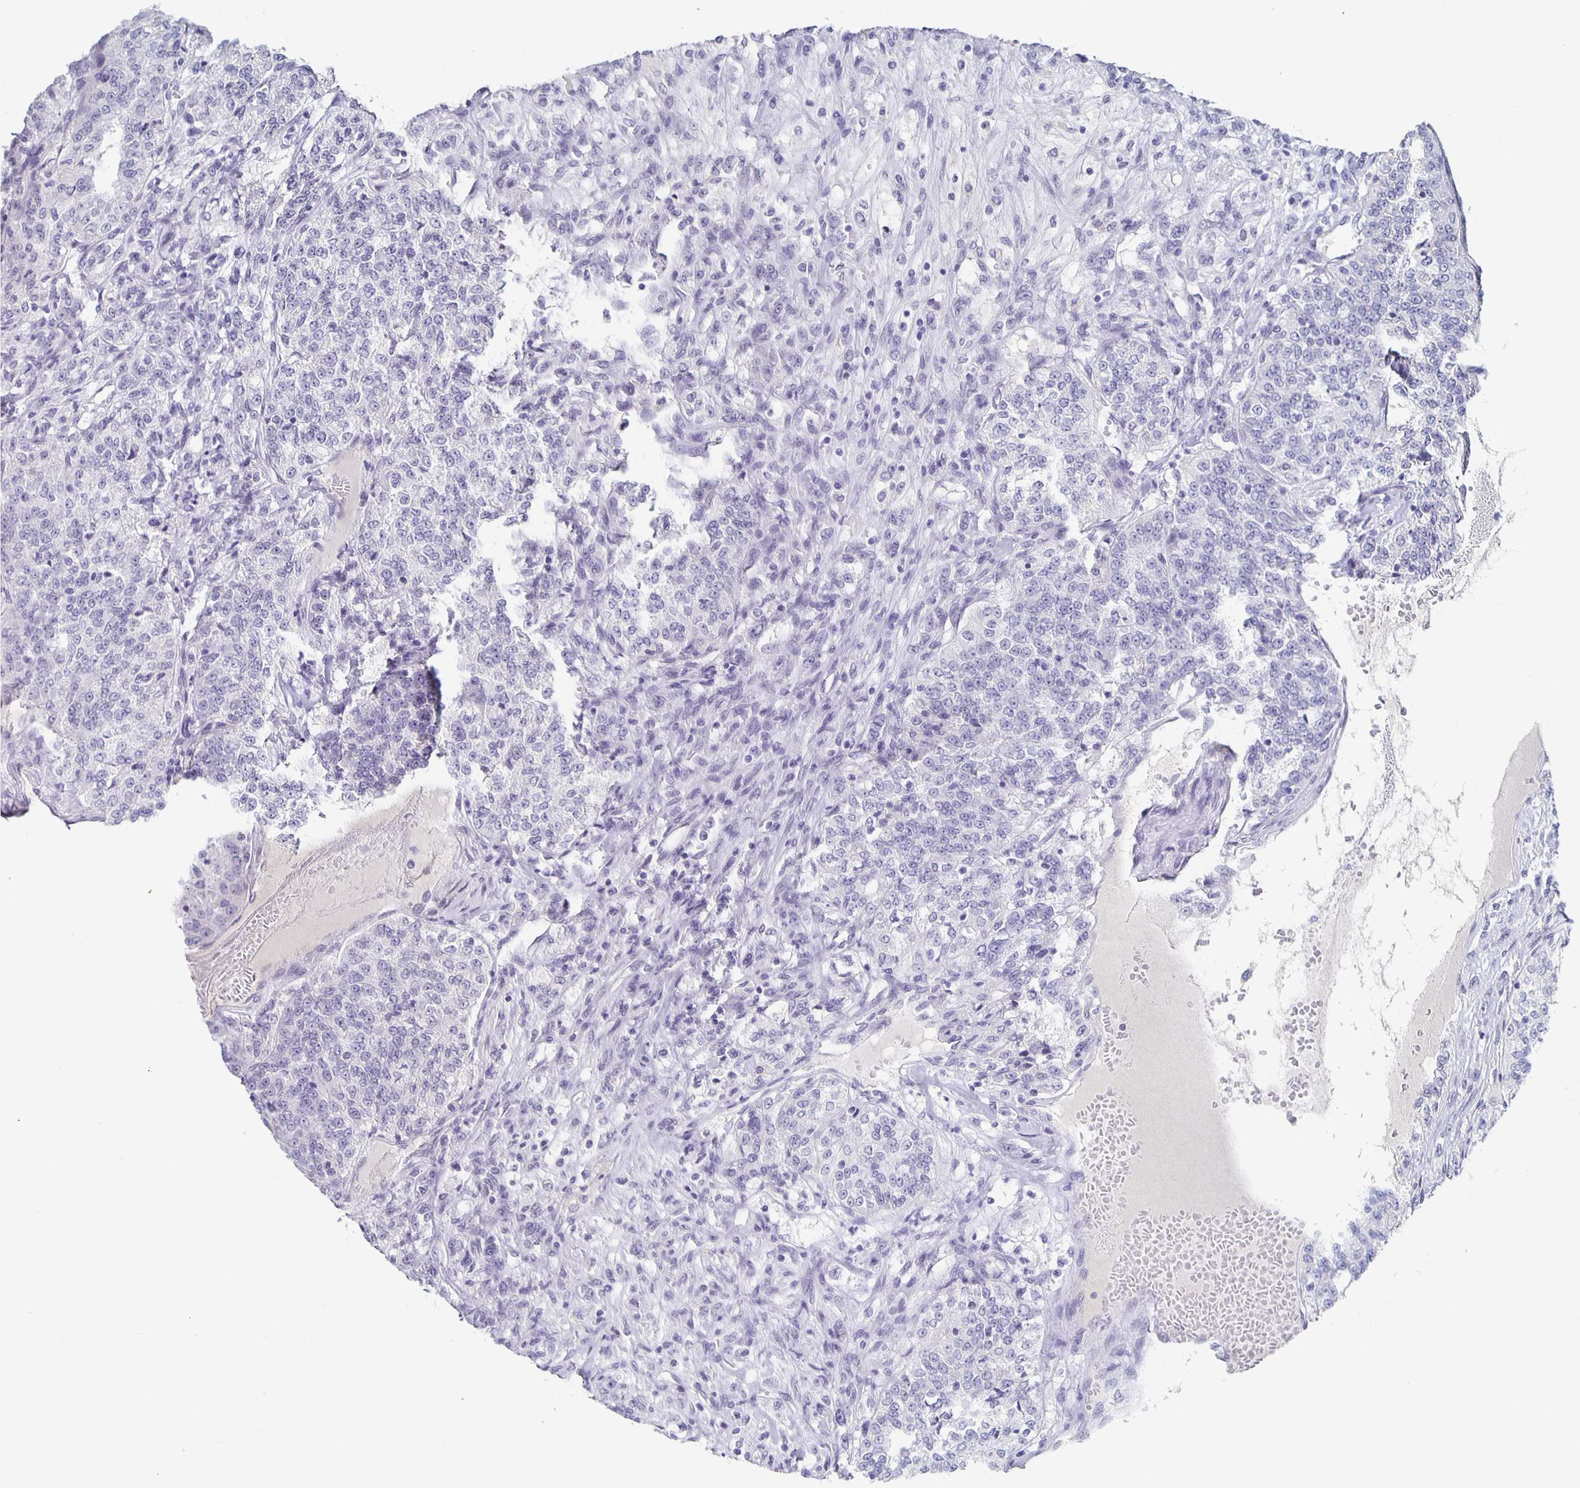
{"staining": {"intensity": "negative", "quantity": "none", "location": "none"}, "tissue": "renal cancer", "cell_type": "Tumor cells", "image_type": "cancer", "snomed": [{"axis": "morphology", "description": "Adenocarcinoma, NOS"}, {"axis": "topography", "description": "Kidney"}], "caption": "The micrograph displays no significant staining in tumor cells of renal cancer (adenocarcinoma).", "gene": "CCDC17", "patient": {"sex": "female", "age": 63}}